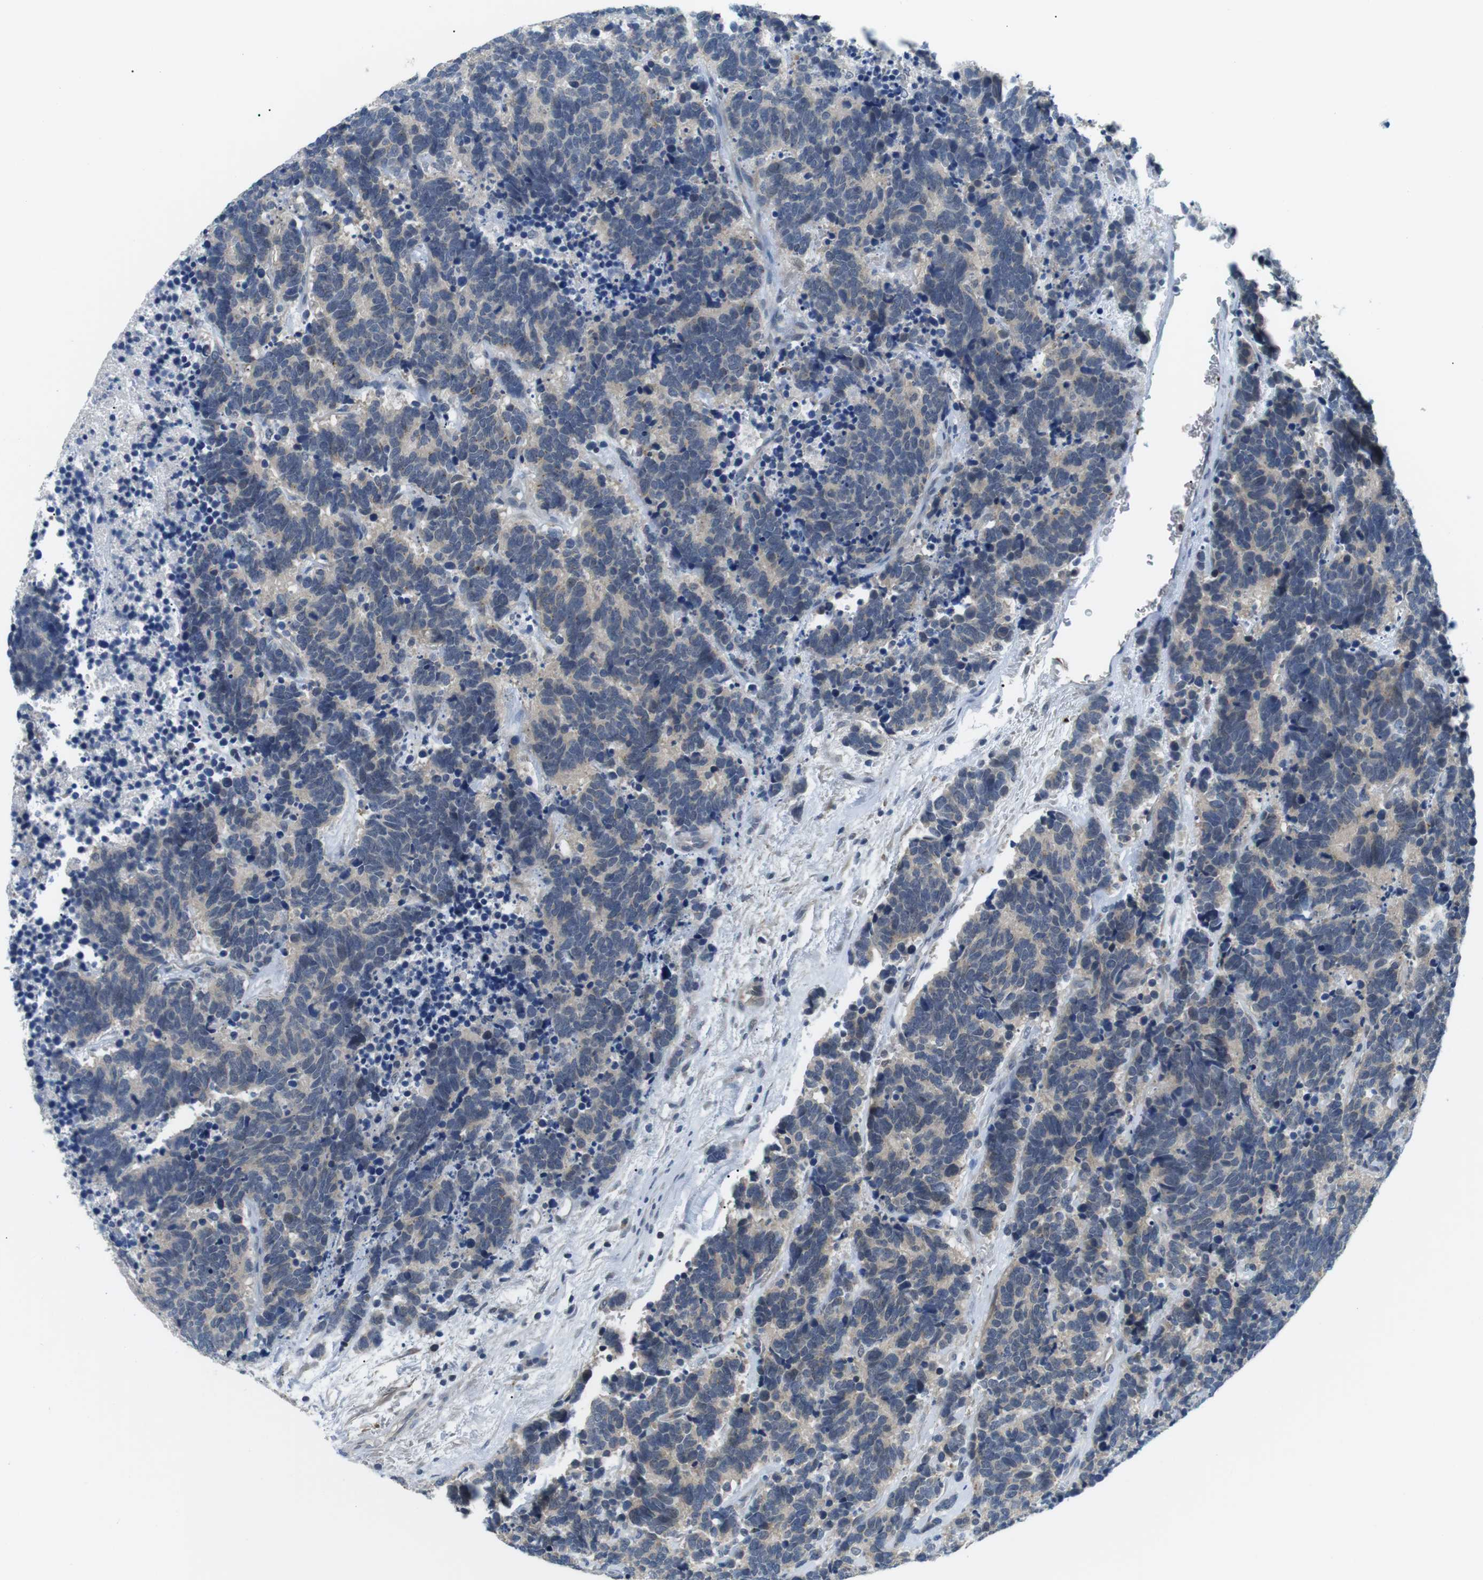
{"staining": {"intensity": "negative", "quantity": "none", "location": "none"}, "tissue": "carcinoid", "cell_type": "Tumor cells", "image_type": "cancer", "snomed": [{"axis": "morphology", "description": "Carcinoma, NOS"}, {"axis": "morphology", "description": "Carcinoid, malignant, NOS"}, {"axis": "topography", "description": "Urinary bladder"}], "caption": "Image shows no protein positivity in tumor cells of carcinoma tissue.", "gene": "WSCD1", "patient": {"sex": "male", "age": 57}}